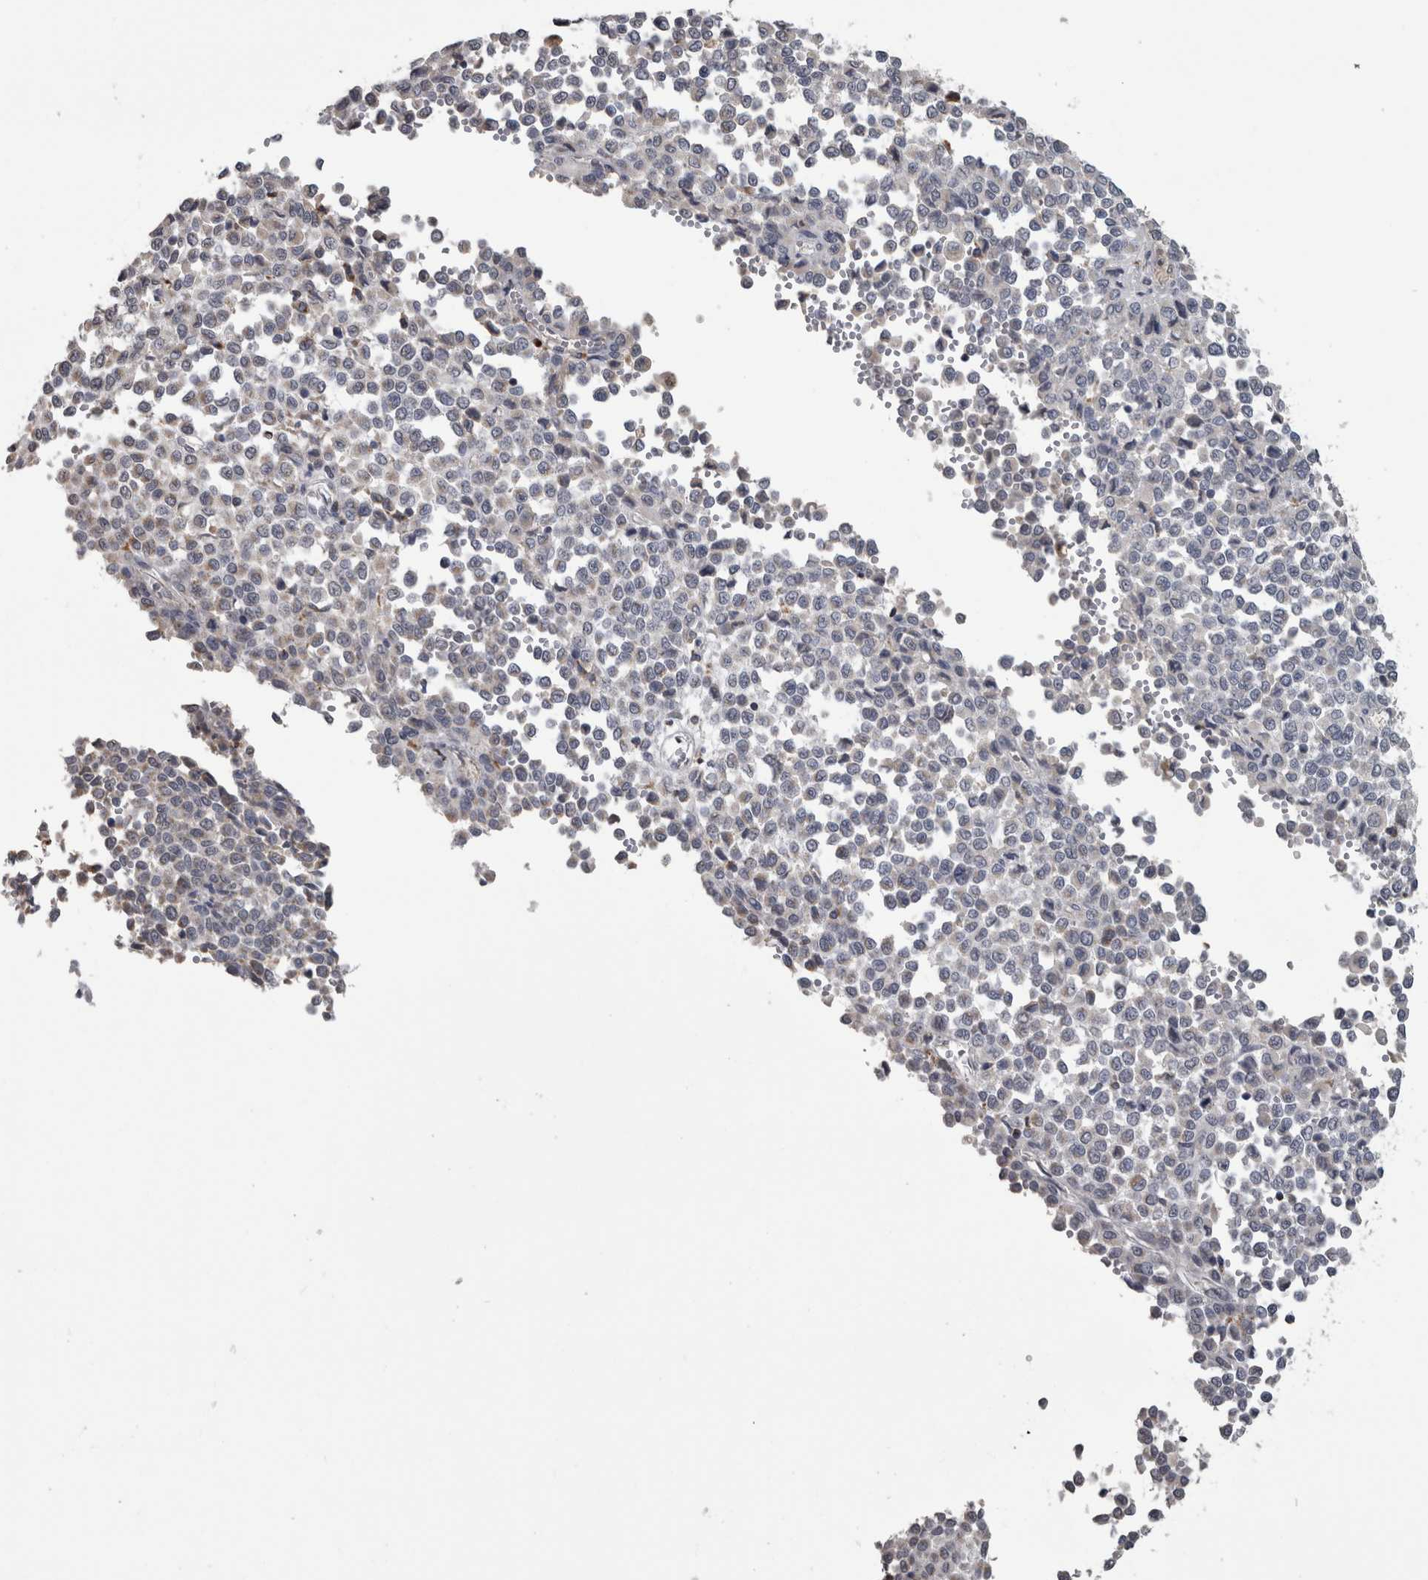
{"staining": {"intensity": "negative", "quantity": "none", "location": "none"}, "tissue": "melanoma", "cell_type": "Tumor cells", "image_type": "cancer", "snomed": [{"axis": "morphology", "description": "Malignant melanoma, Metastatic site"}, {"axis": "topography", "description": "Pancreas"}], "caption": "This is an immunohistochemistry (IHC) micrograph of human malignant melanoma (metastatic site). There is no expression in tumor cells.", "gene": "NAAA", "patient": {"sex": "female", "age": 30}}